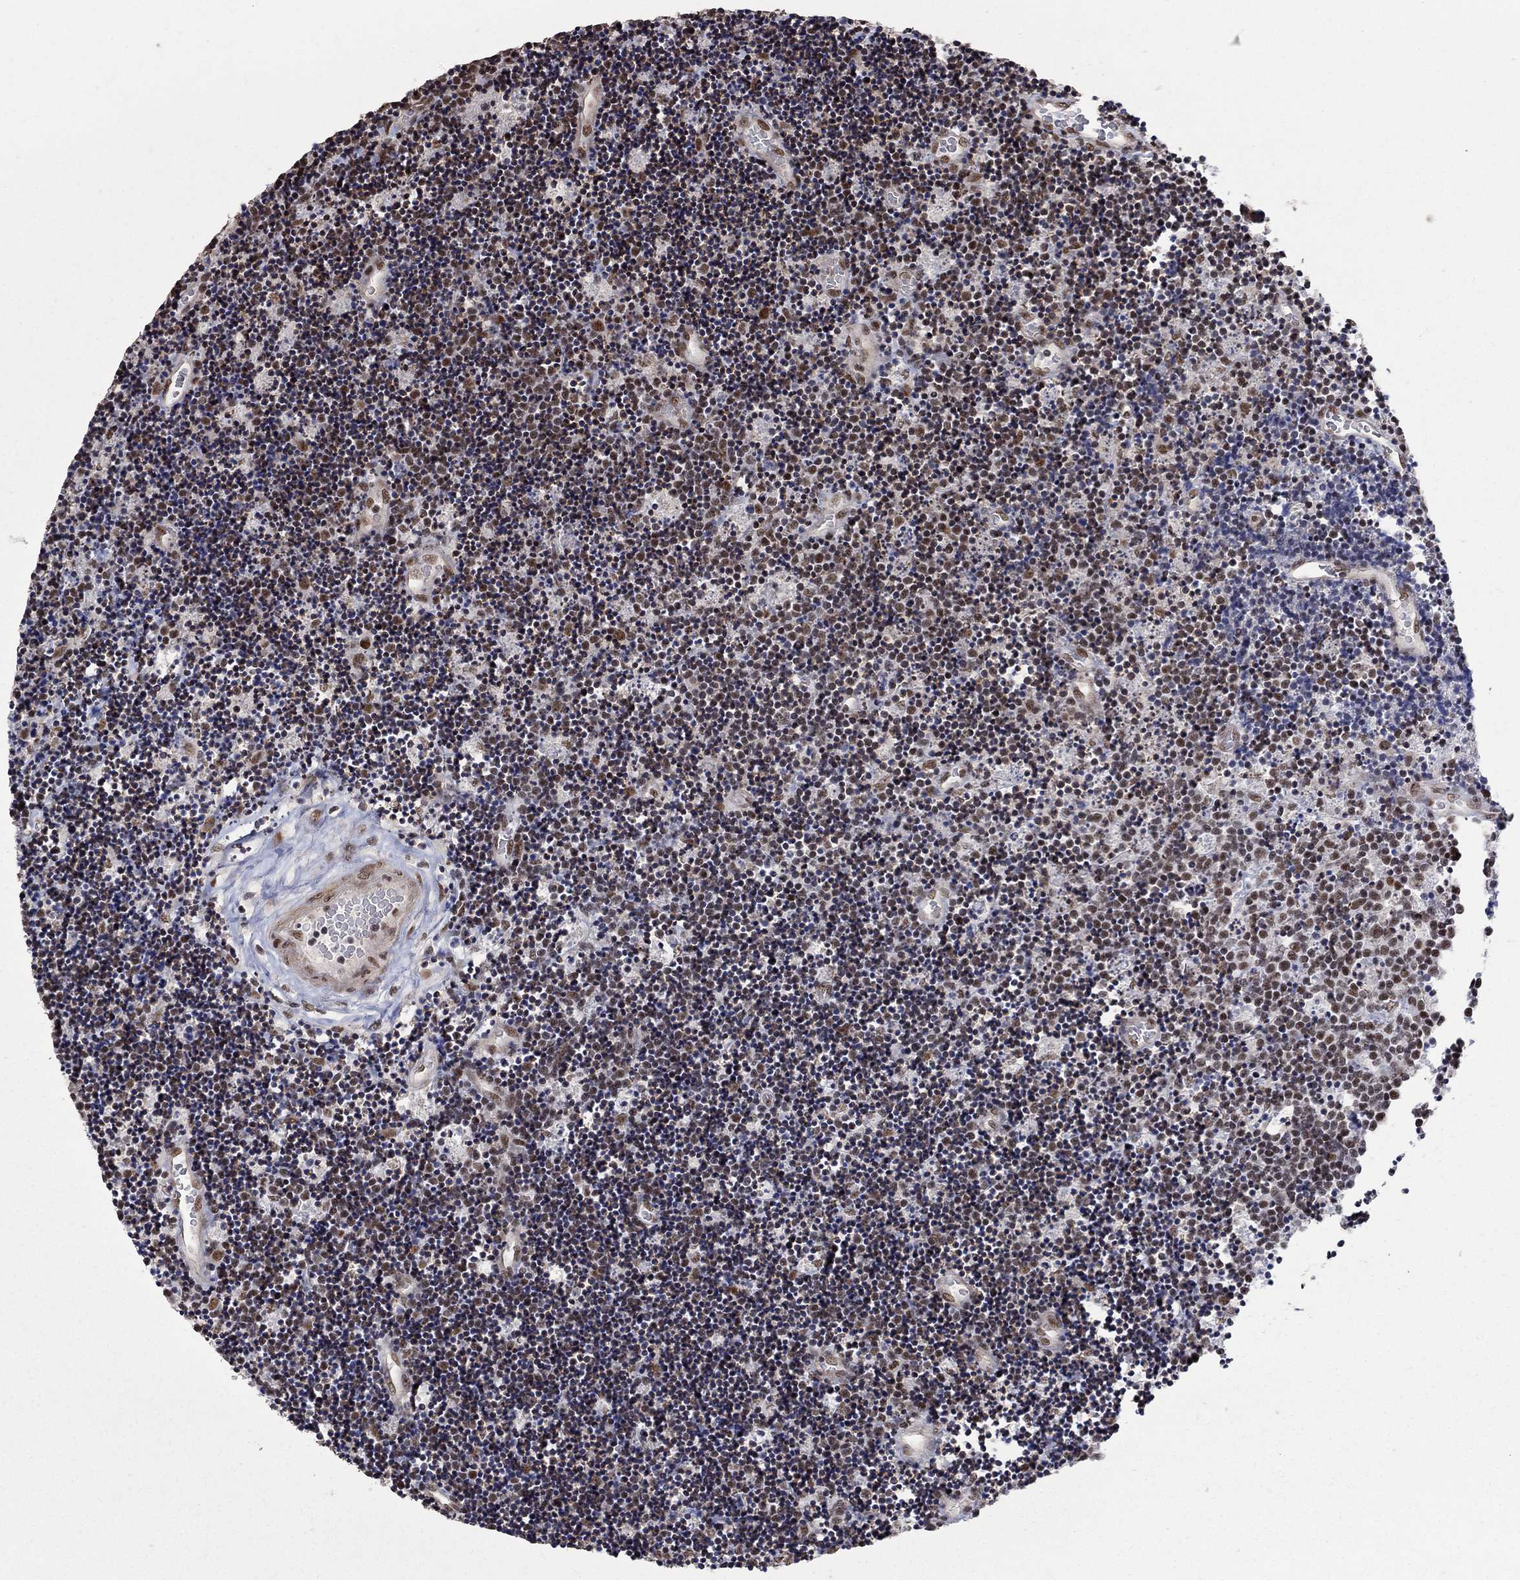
{"staining": {"intensity": "moderate", "quantity": ">75%", "location": "nuclear"}, "tissue": "lymphoma", "cell_type": "Tumor cells", "image_type": "cancer", "snomed": [{"axis": "morphology", "description": "Malignant lymphoma, non-Hodgkin's type, Low grade"}, {"axis": "topography", "description": "Brain"}], "caption": "Immunohistochemistry (IHC) micrograph of lymphoma stained for a protein (brown), which exhibits medium levels of moderate nuclear positivity in about >75% of tumor cells.", "gene": "PNISR", "patient": {"sex": "female", "age": 66}}